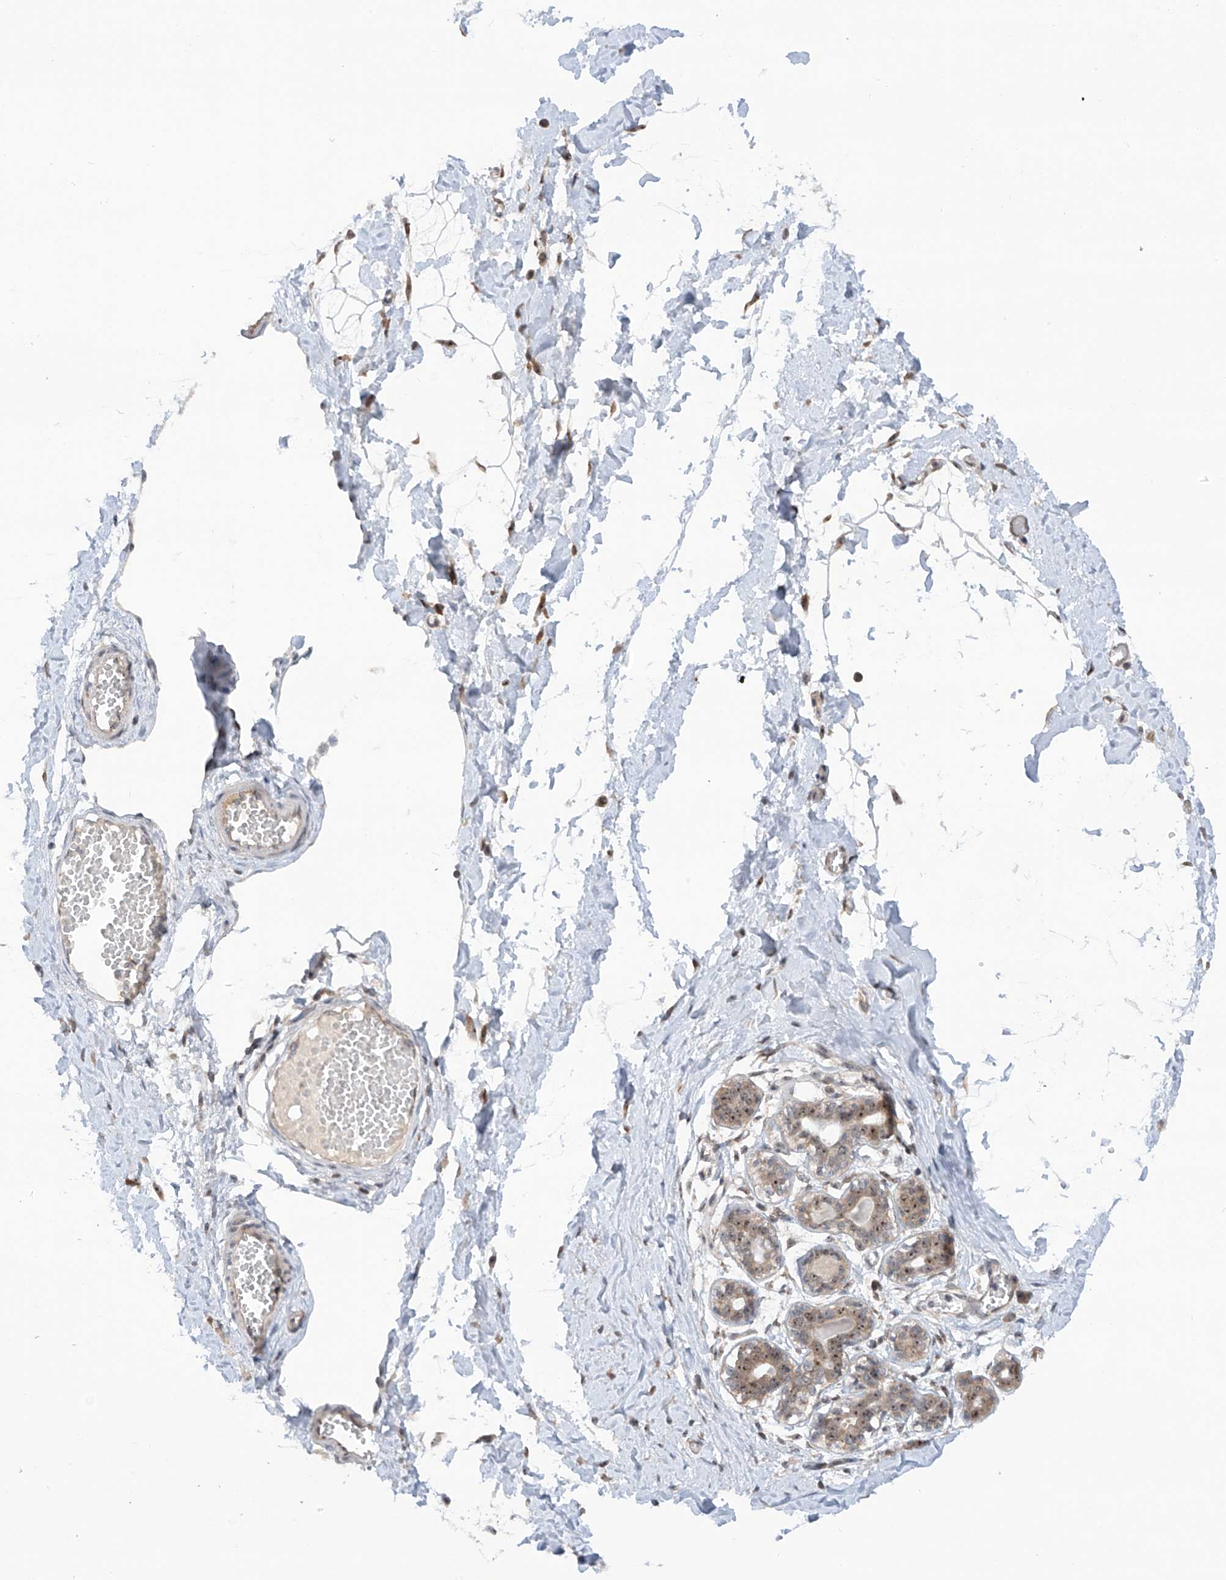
{"staining": {"intensity": "weak", "quantity": "<25%", "location": "cytoplasmic/membranous"}, "tissue": "breast", "cell_type": "Adipocytes", "image_type": "normal", "snomed": [{"axis": "morphology", "description": "Normal tissue, NOS"}, {"axis": "topography", "description": "Breast"}], "caption": "The immunohistochemistry micrograph has no significant staining in adipocytes of breast. (DAB immunohistochemistry, high magnification).", "gene": "C1orf131", "patient": {"sex": "female", "age": 27}}